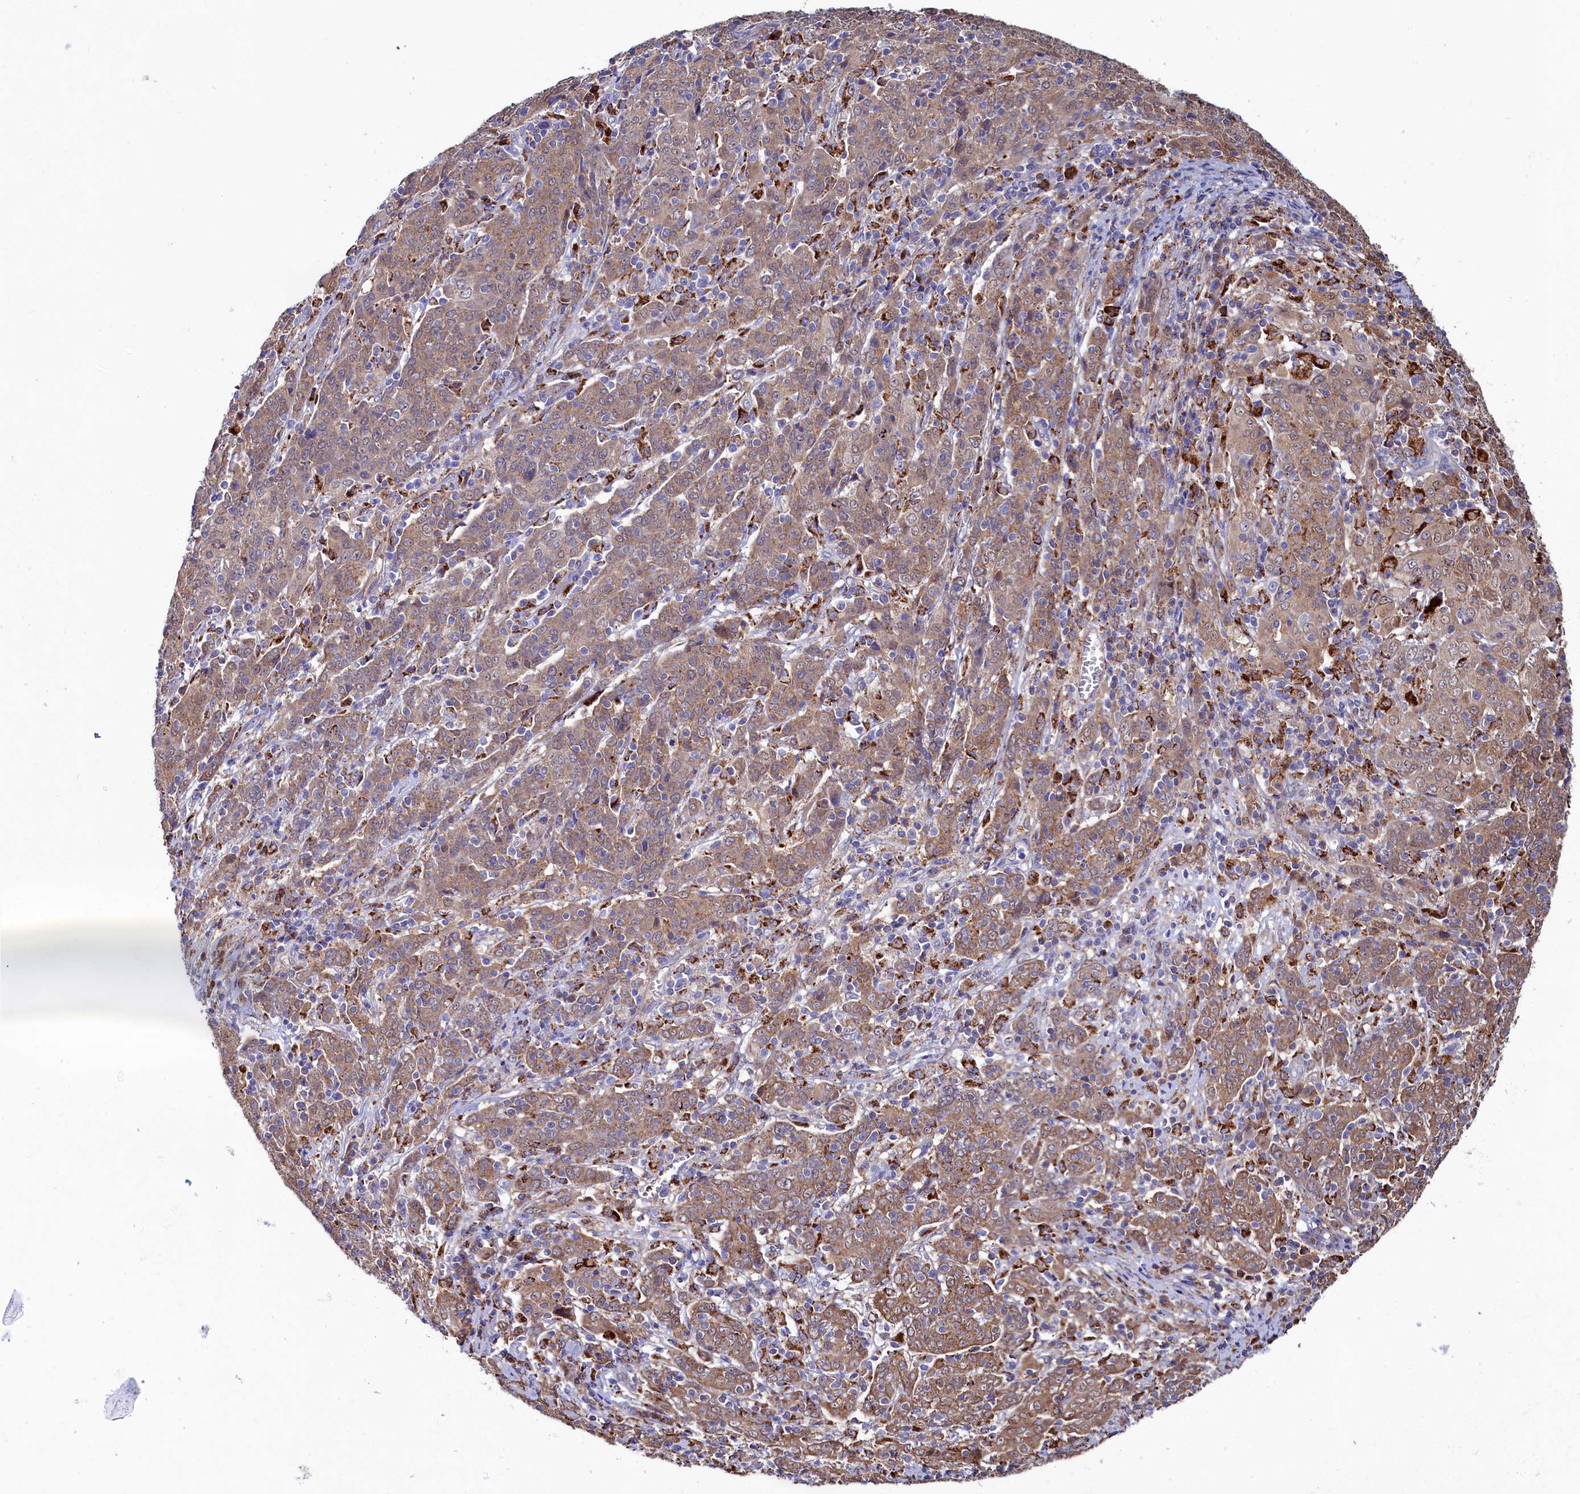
{"staining": {"intensity": "moderate", "quantity": ">75%", "location": "cytoplasmic/membranous"}, "tissue": "cervical cancer", "cell_type": "Tumor cells", "image_type": "cancer", "snomed": [{"axis": "morphology", "description": "Squamous cell carcinoma, NOS"}, {"axis": "topography", "description": "Cervix"}], "caption": "Cervical cancer (squamous cell carcinoma) stained for a protein displays moderate cytoplasmic/membranous positivity in tumor cells.", "gene": "ASTE1", "patient": {"sex": "female", "age": 67}}